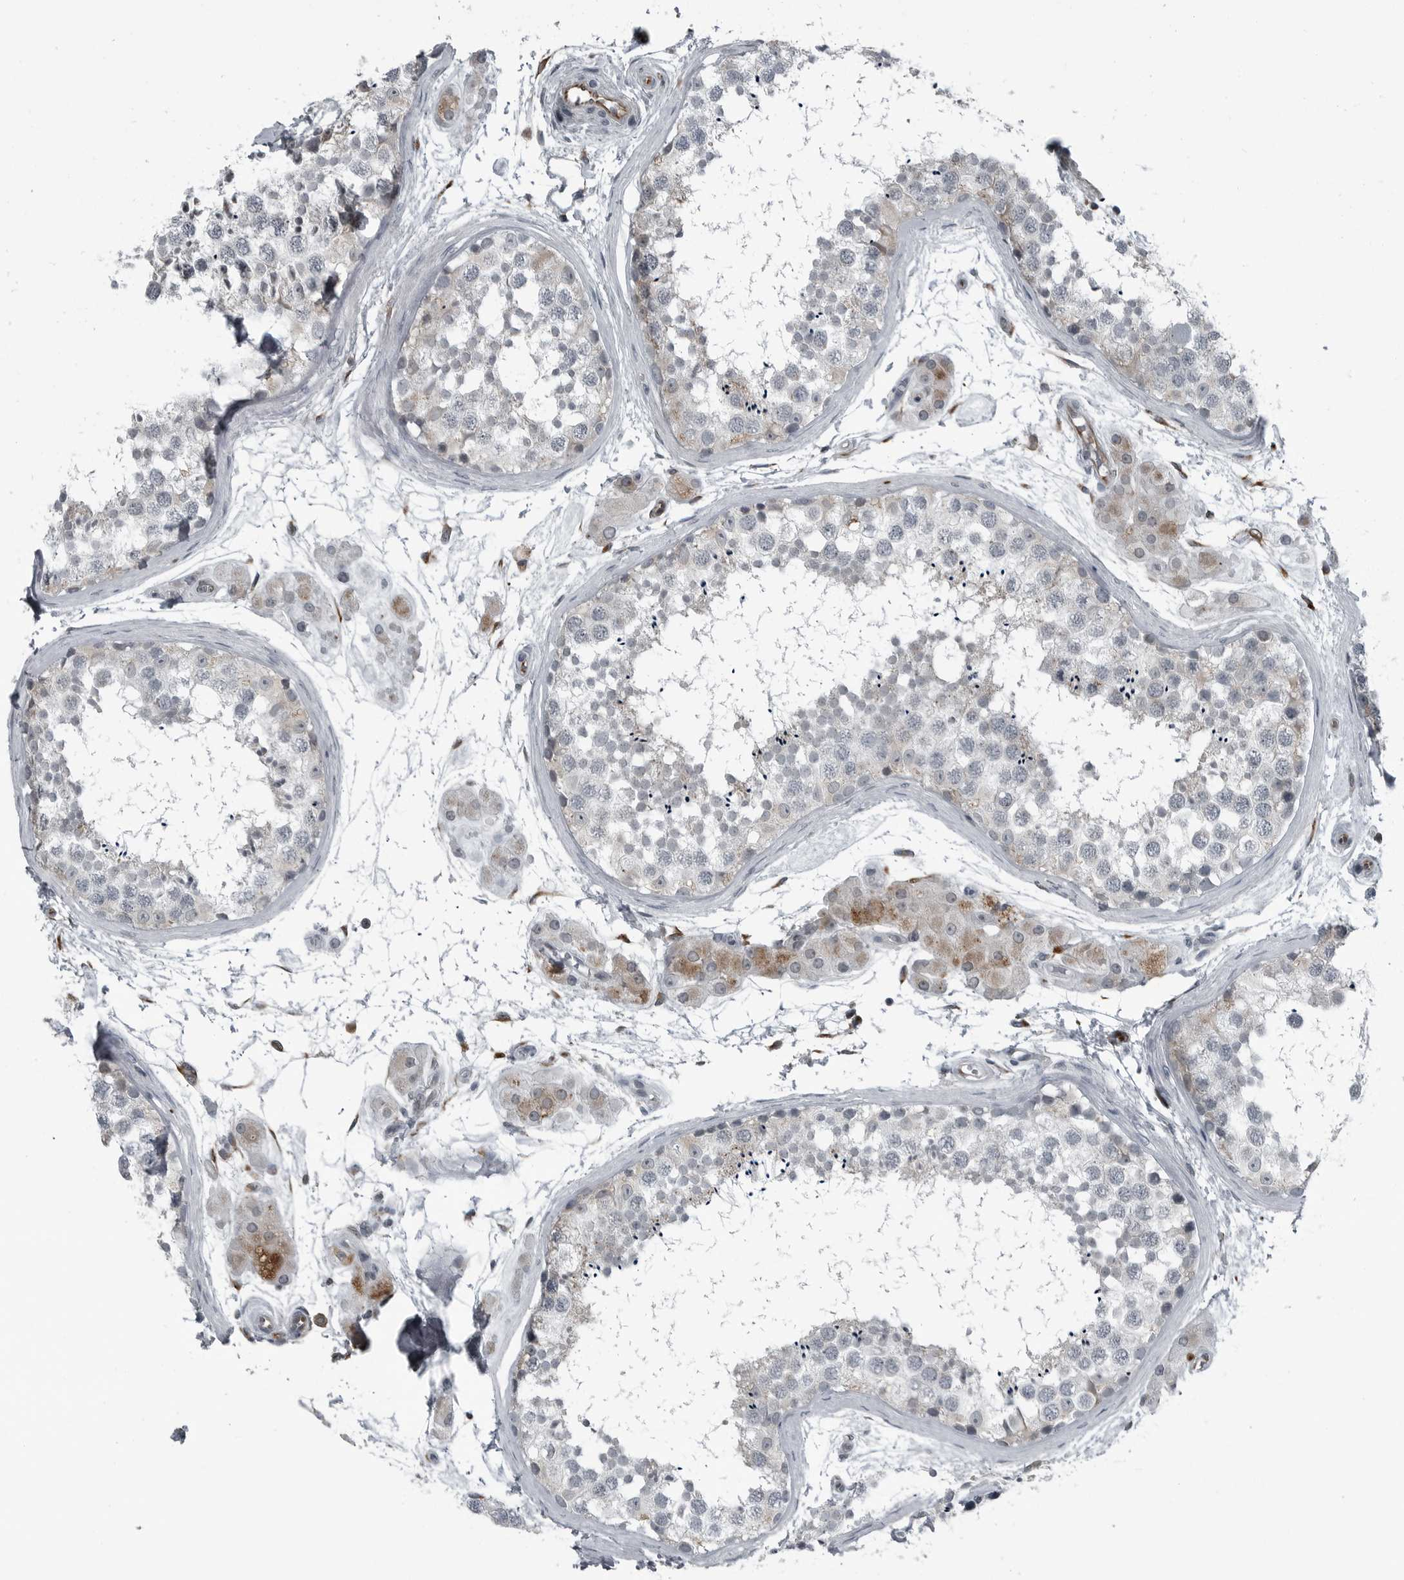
{"staining": {"intensity": "negative", "quantity": "none", "location": "none"}, "tissue": "testis", "cell_type": "Cells in seminiferous ducts", "image_type": "normal", "snomed": [{"axis": "morphology", "description": "Normal tissue, NOS"}, {"axis": "topography", "description": "Testis"}], "caption": "Human testis stained for a protein using immunohistochemistry (IHC) exhibits no staining in cells in seminiferous ducts.", "gene": "GAK", "patient": {"sex": "male", "age": 56}}